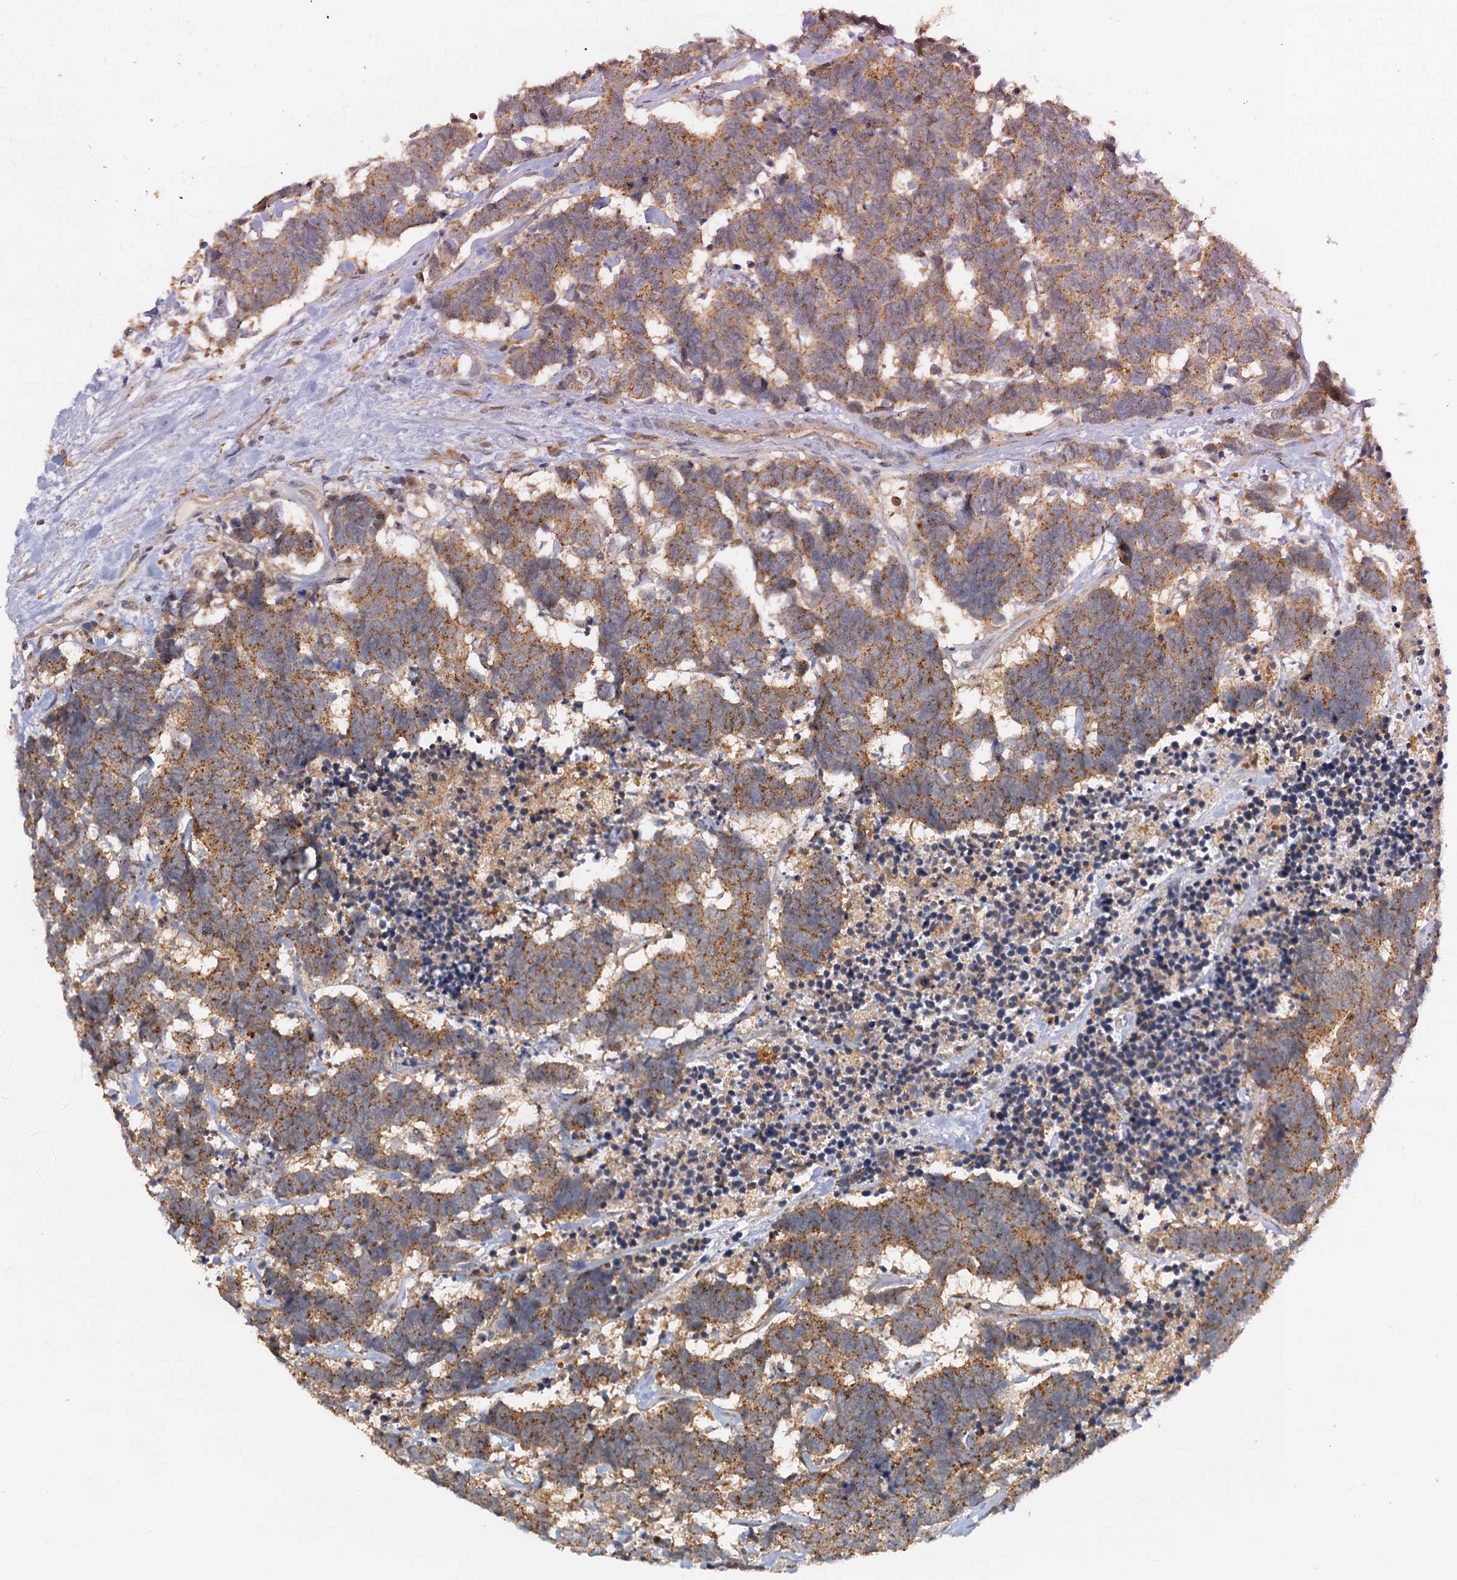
{"staining": {"intensity": "moderate", "quantity": ">75%", "location": "cytoplasmic/membranous"}, "tissue": "carcinoid", "cell_type": "Tumor cells", "image_type": "cancer", "snomed": [{"axis": "morphology", "description": "Carcinoma, NOS"}, {"axis": "morphology", "description": "Carcinoid, malignant, NOS"}, {"axis": "topography", "description": "Urinary bladder"}], "caption": "An image of human carcinoma stained for a protein displays moderate cytoplasmic/membranous brown staining in tumor cells. (DAB (3,3'-diaminobenzidine) IHC with brightfield microscopy, high magnification).", "gene": "TOLLIP", "patient": {"sex": "male", "age": 57}}